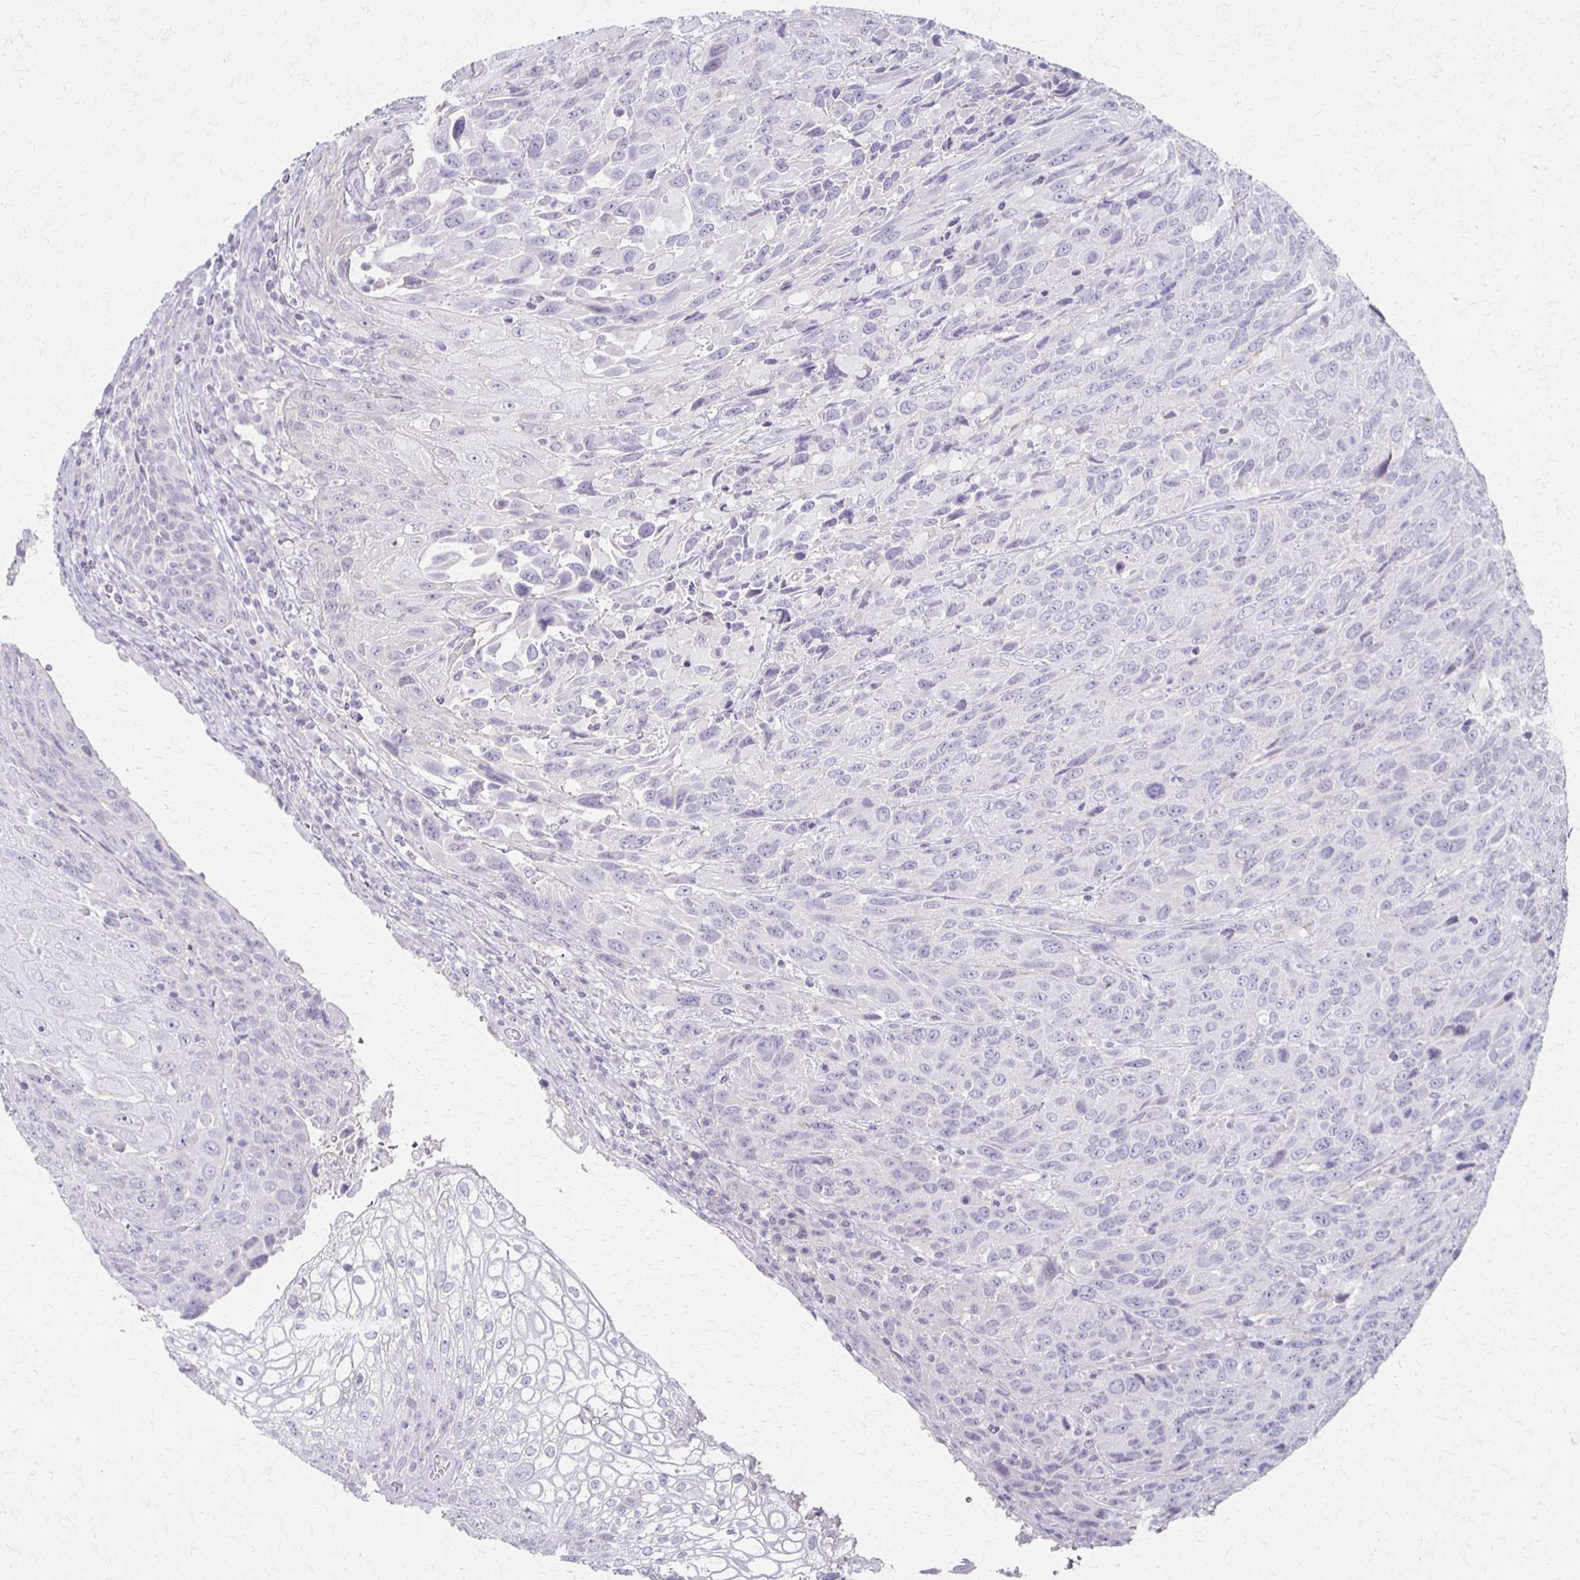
{"staining": {"intensity": "negative", "quantity": "none", "location": "none"}, "tissue": "urothelial cancer", "cell_type": "Tumor cells", "image_type": "cancer", "snomed": [{"axis": "morphology", "description": "Urothelial carcinoma, High grade"}, {"axis": "topography", "description": "Urinary bladder"}], "caption": "A photomicrograph of human urothelial cancer is negative for staining in tumor cells.", "gene": "FOXO4", "patient": {"sex": "female", "age": 70}}